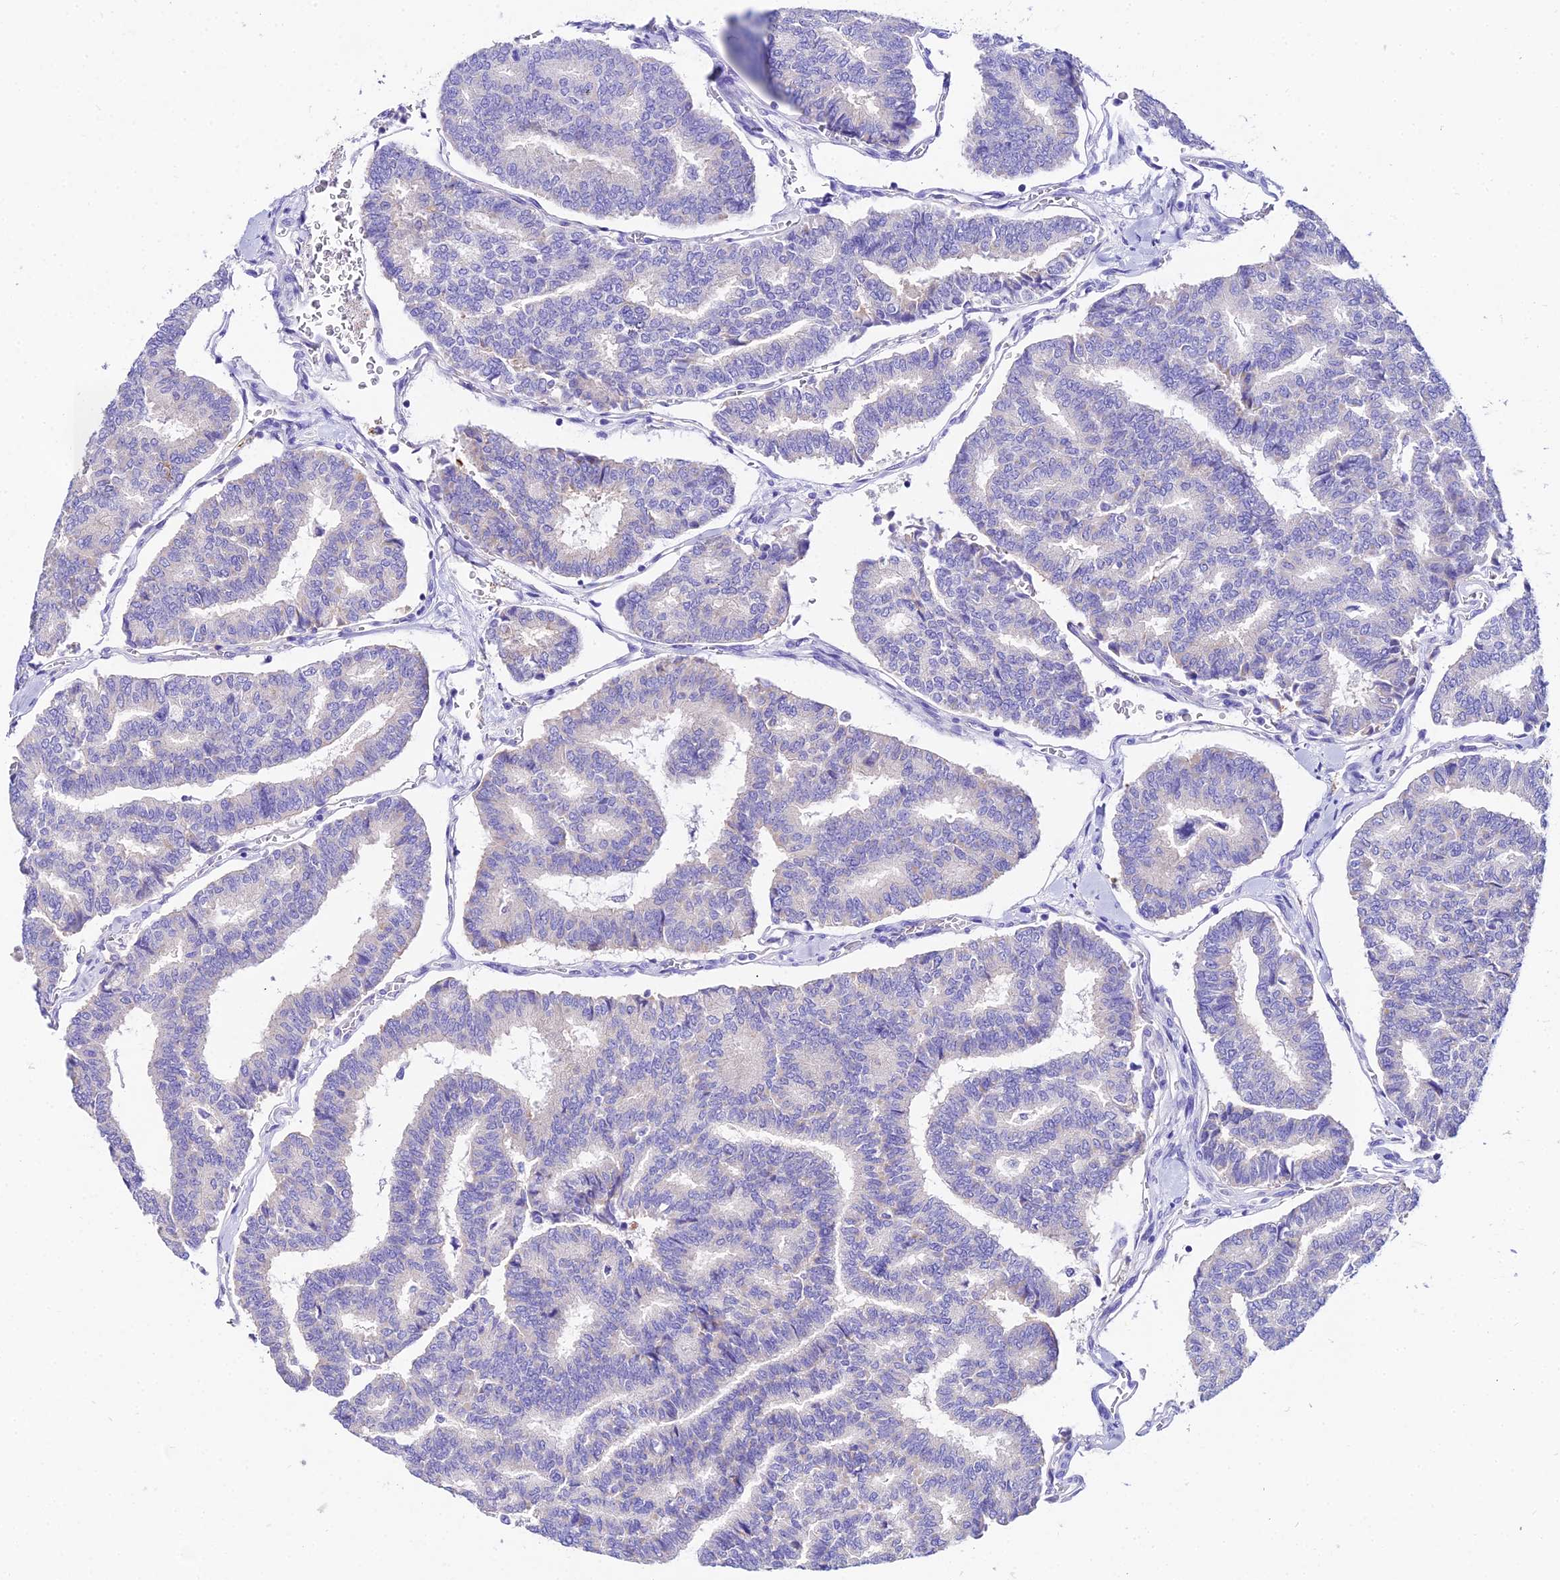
{"staining": {"intensity": "negative", "quantity": "none", "location": "none"}, "tissue": "thyroid cancer", "cell_type": "Tumor cells", "image_type": "cancer", "snomed": [{"axis": "morphology", "description": "Papillary adenocarcinoma, NOS"}, {"axis": "topography", "description": "Thyroid gland"}], "caption": "High magnification brightfield microscopy of papillary adenocarcinoma (thyroid) stained with DAB (3,3'-diaminobenzidine) (brown) and counterstained with hematoxylin (blue): tumor cells show no significant staining.", "gene": "TUBA3D", "patient": {"sex": "female", "age": 35}}